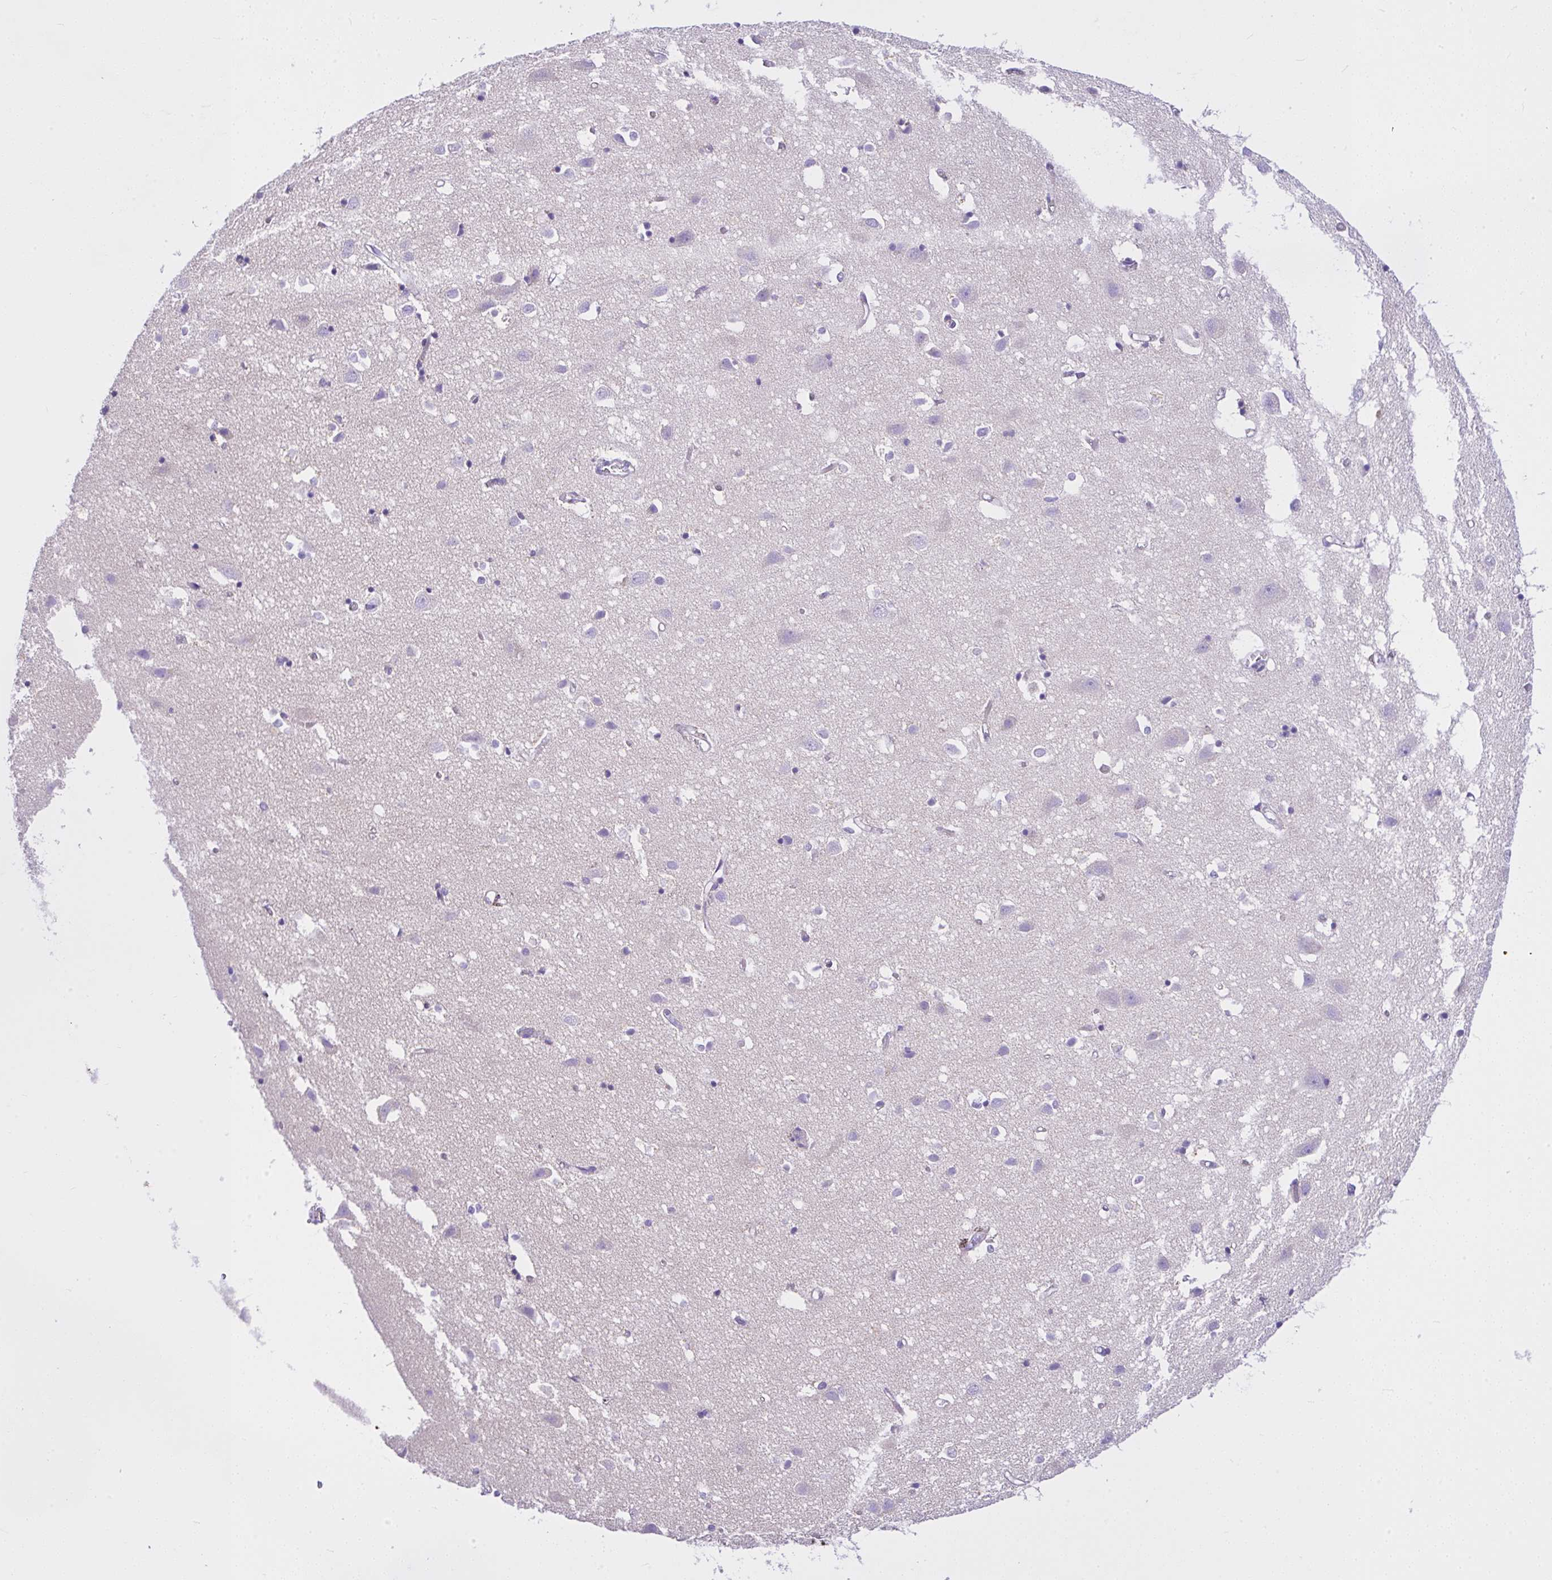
{"staining": {"intensity": "negative", "quantity": "none", "location": "none"}, "tissue": "cerebral cortex", "cell_type": "Endothelial cells", "image_type": "normal", "snomed": [{"axis": "morphology", "description": "Normal tissue, NOS"}, {"axis": "topography", "description": "Cerebral cortex"}], "caption": "Normal cerebral cortex was stained to show a protein in brown. There is no significant positivity in endothelial cells. (Immunohistochemistry (ihc), brightfield microscopy, high magnification).", "gene": "SLC13A1", "patient": {"sex": "male", "age": 70}}